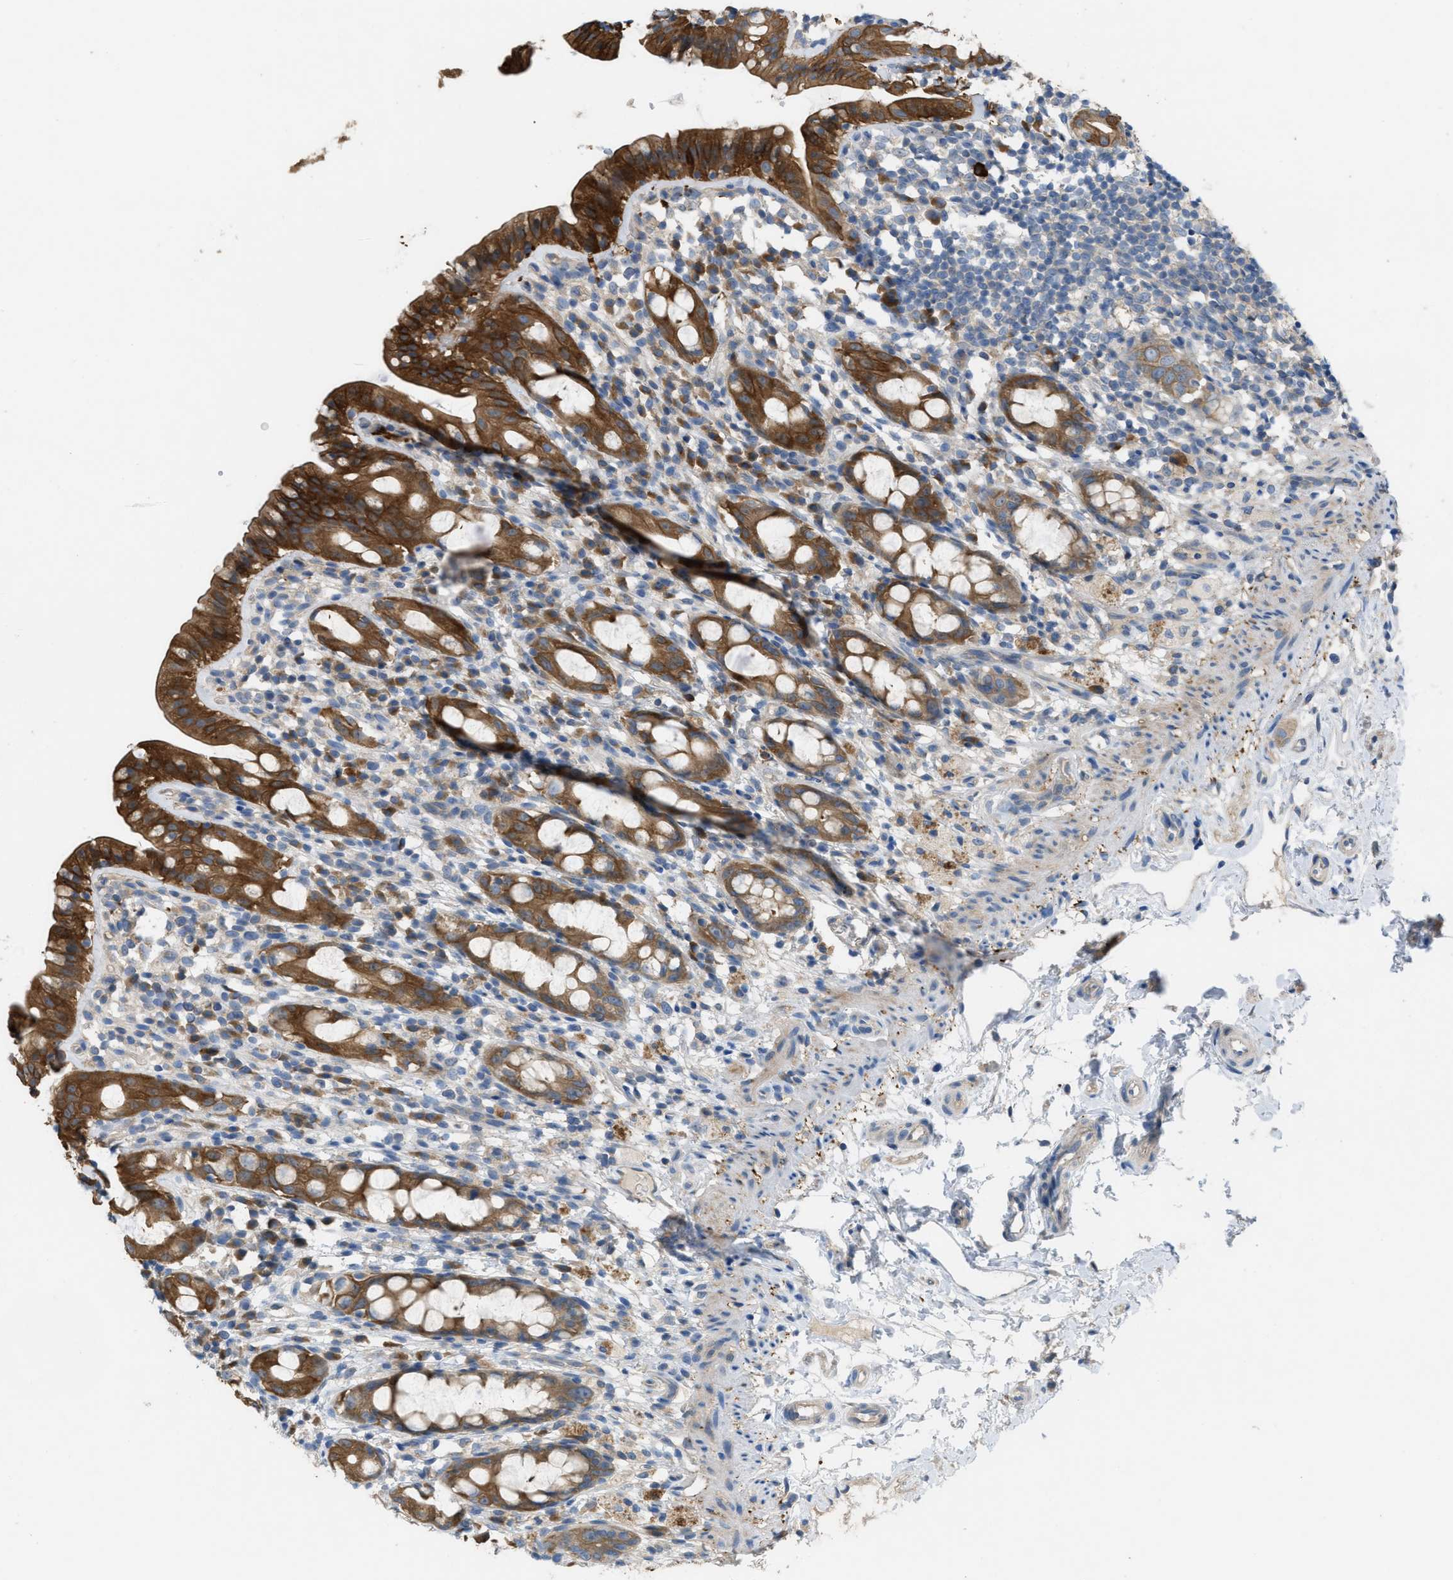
{"staining": {"intensity": "strong", "quantity": ">75%", "location": "cytoplasmic/membranous"}, "tissue": "rectum", "cell_type": "Glandular cells", "image_type": "normal", "snomed": [{"axis": "morphology", "description": "Normal tissue, NOS"}, {"axis": "topography", "description": "Rectum"}], "caption": "Normal rectum was stained to show a protein in brown. There is high levels of strong cytoplasmic/membranous staining in about >75% of glandular cells. The staining was performed using DAB (3,3'-diaminobenzidine), with brown indicating positive protein expression. Nuclei are stained blue with hematoxylin.", "gene": "UBA5", "patient": {"sex": "male", "age": 44}}